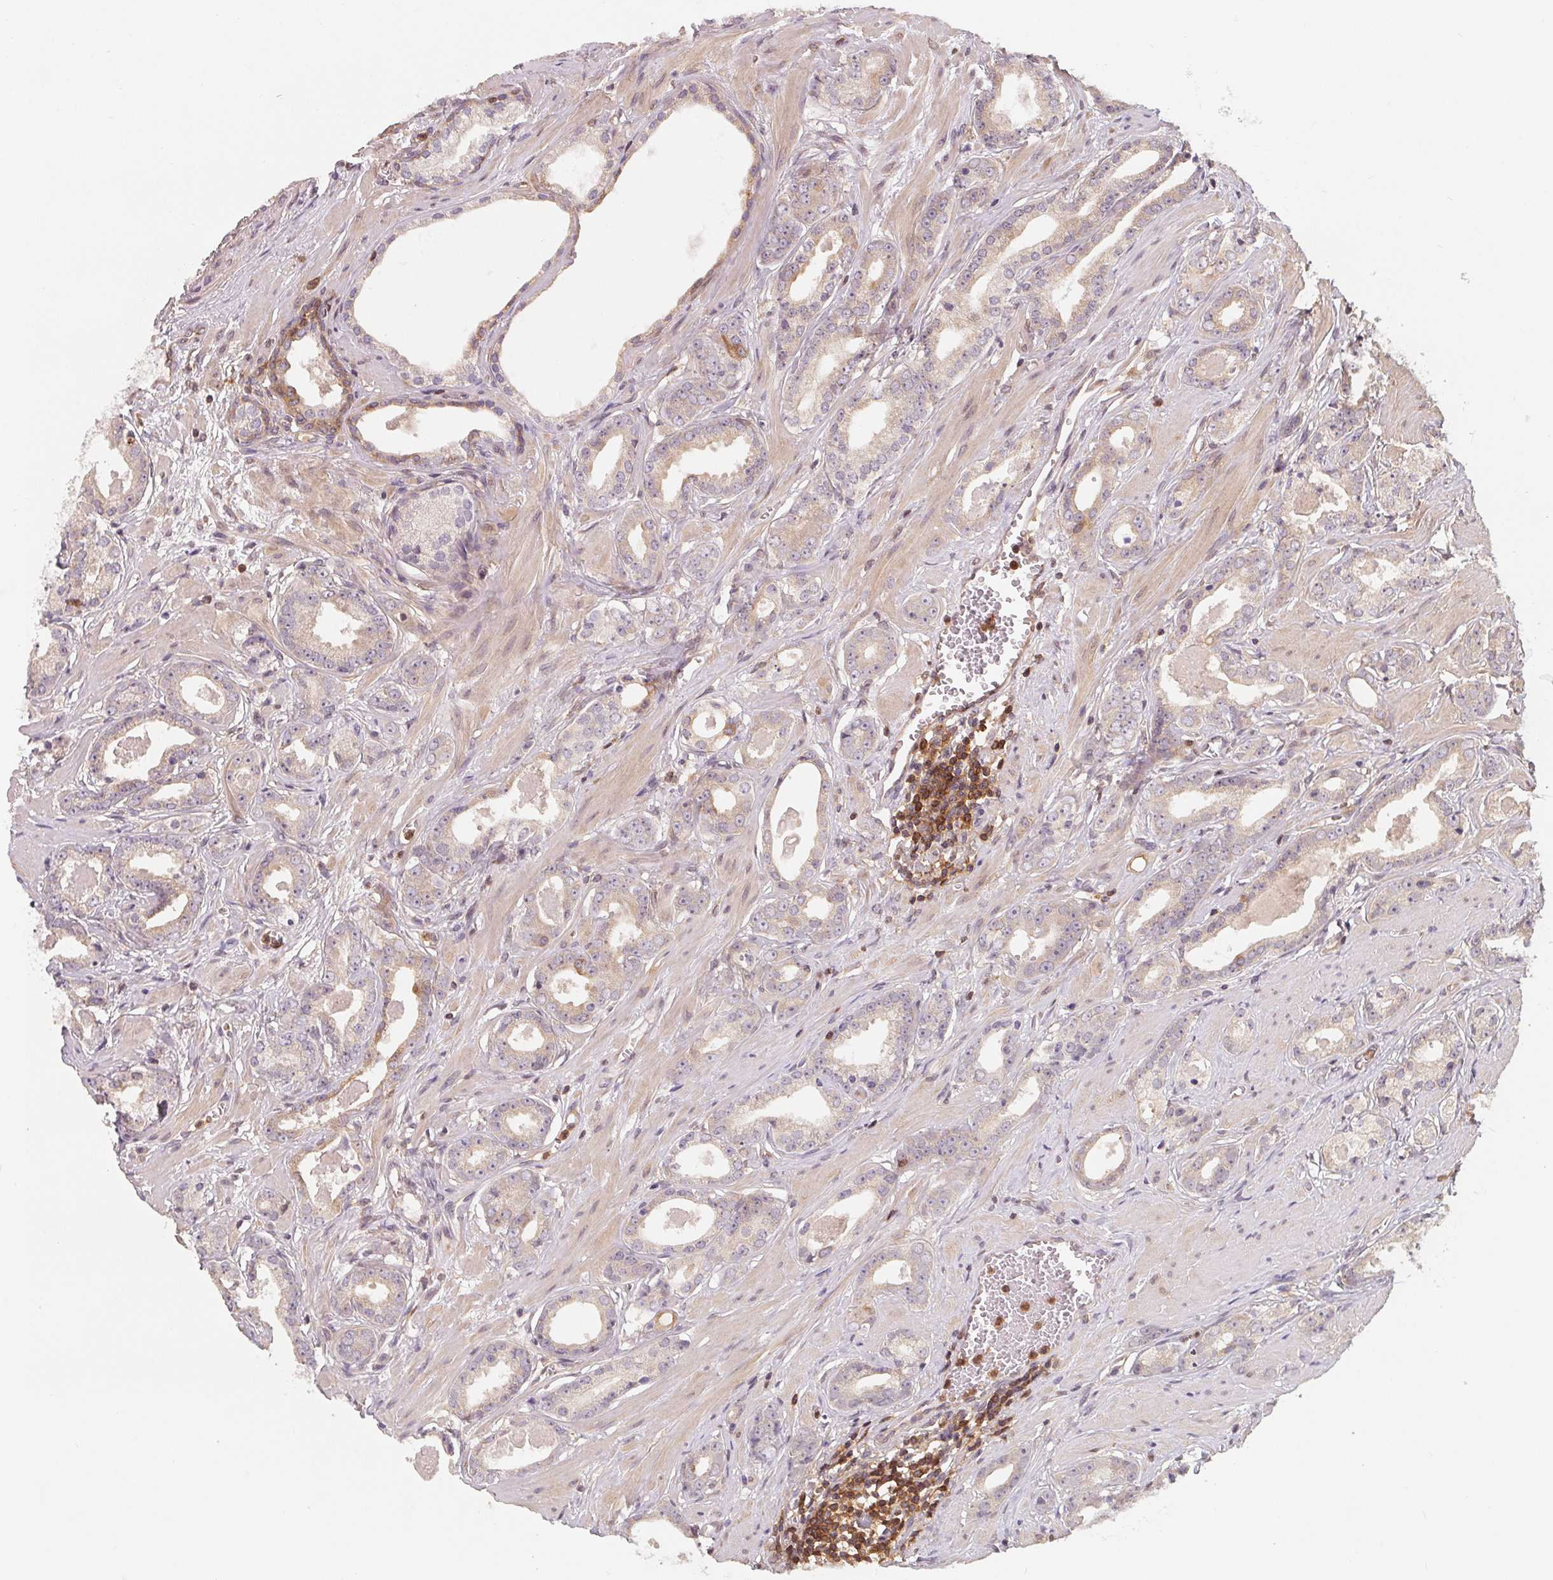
{"staining": {"intensity": "weak", "quantity": "<25%", "location": "cytoplasmic/membranous"}, "tissue": "prostate cancer", "cell_type": "Tumor cells", "image_type": "cancer", "snomed": [{"axis": "morphology", "description": "Adenocarcinoma, Low grade"}, {"axis": "topography", "description": "Prostate"}], "caption": "Immunohistochemical staining of human prostate adenocarcinoma (low-grade) shows no significant expression in tumor cells.", "gene": "ANKRD13A", "patient": {"sex": "male", "age": 64}}